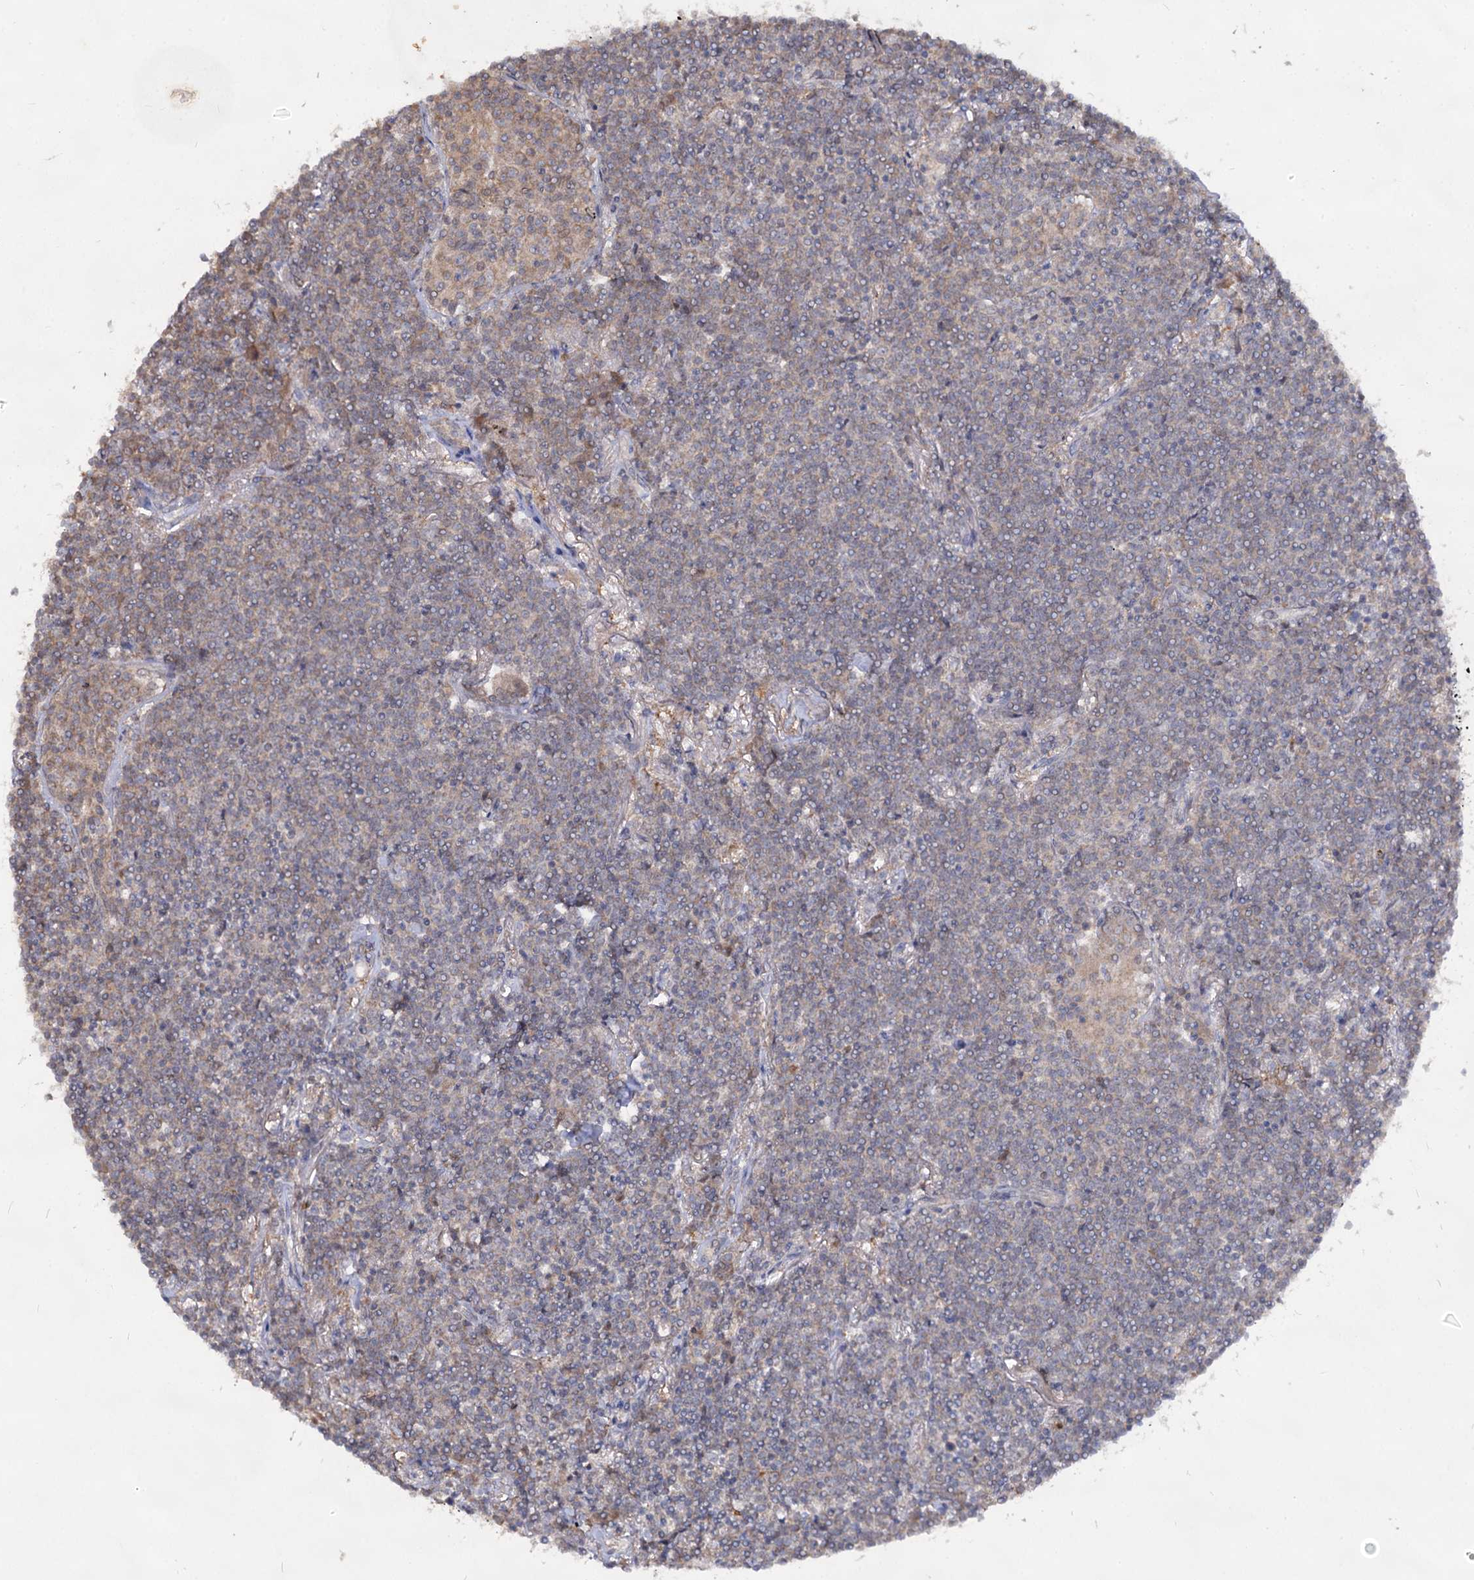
{"staining": {"intensity": "negative", "quantity": "none", "location": "none"}, "tissue": "lymphoma", "cell_type": "Tumor cells", "image_type": "cancer", "snomed": [{"axis": "morphology", "description": "Malignant lymphoma, non-Hodgkin's type, Low grade"}, {"axis": "topography", "description": "Lung"}], "caption": "A micrograph of human lymphoma is negative for staining in tumor cells.", "gene": "ACTR6", "patient": {"sex": "female", "age": 71}}